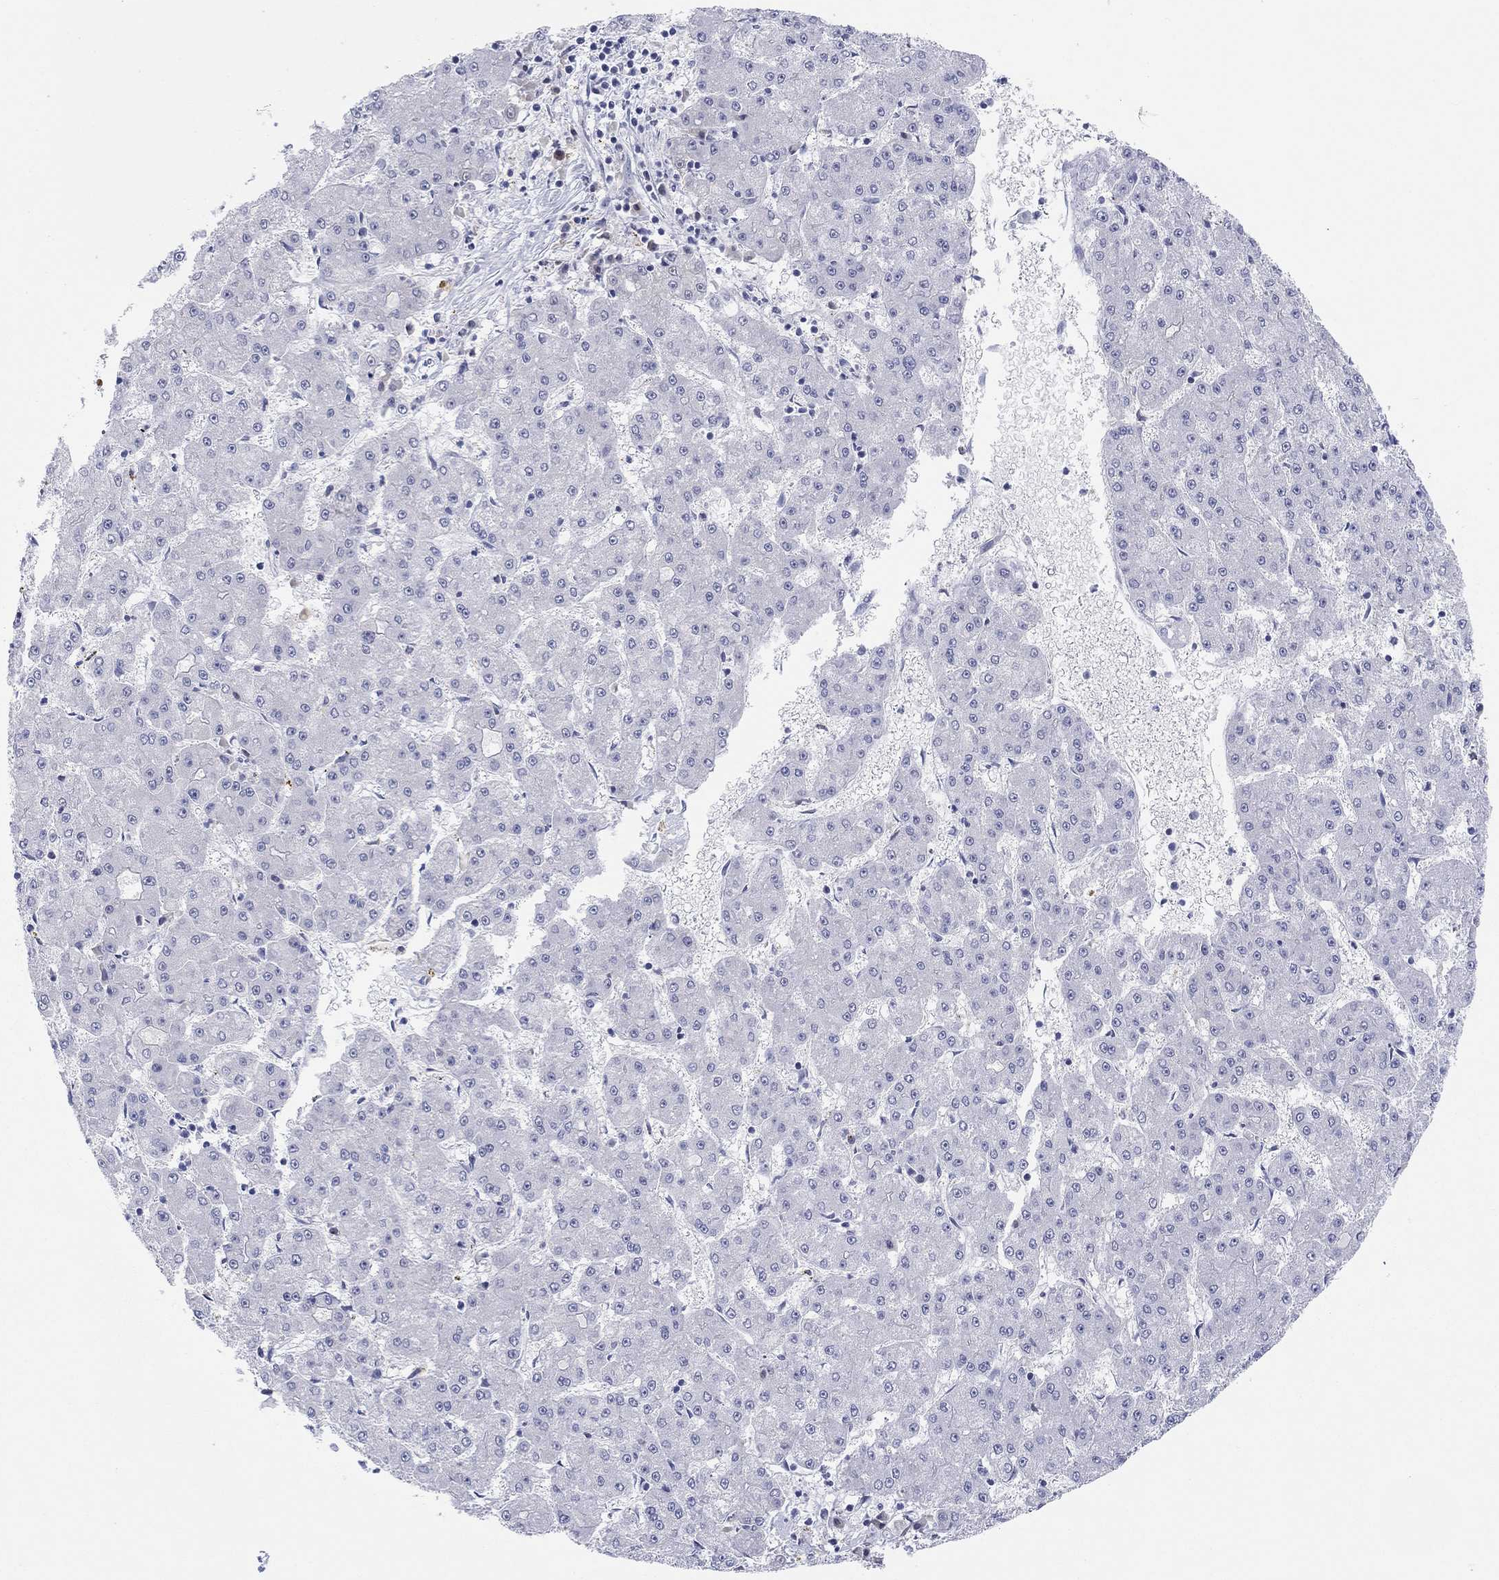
{"staining": {"intensity": "negative", "quantity": "none", "location": "none"}, "tissue": "liver cancer", "cell_type": "Tumor cells", "image_type": "cancer", "snomed": [{"axis": "morphology", "description": "Carcinoma, Hepatocellular, NOS"}, {"axis": "topography", "description": "Liver"}], "caption": "Tumor cells are negative for brown protein staining in liver hepatocellular carcinoma. Nuclei are stained in blue.", "gene": "PDXK", "patient": {"sex": "male", "age": 73}}